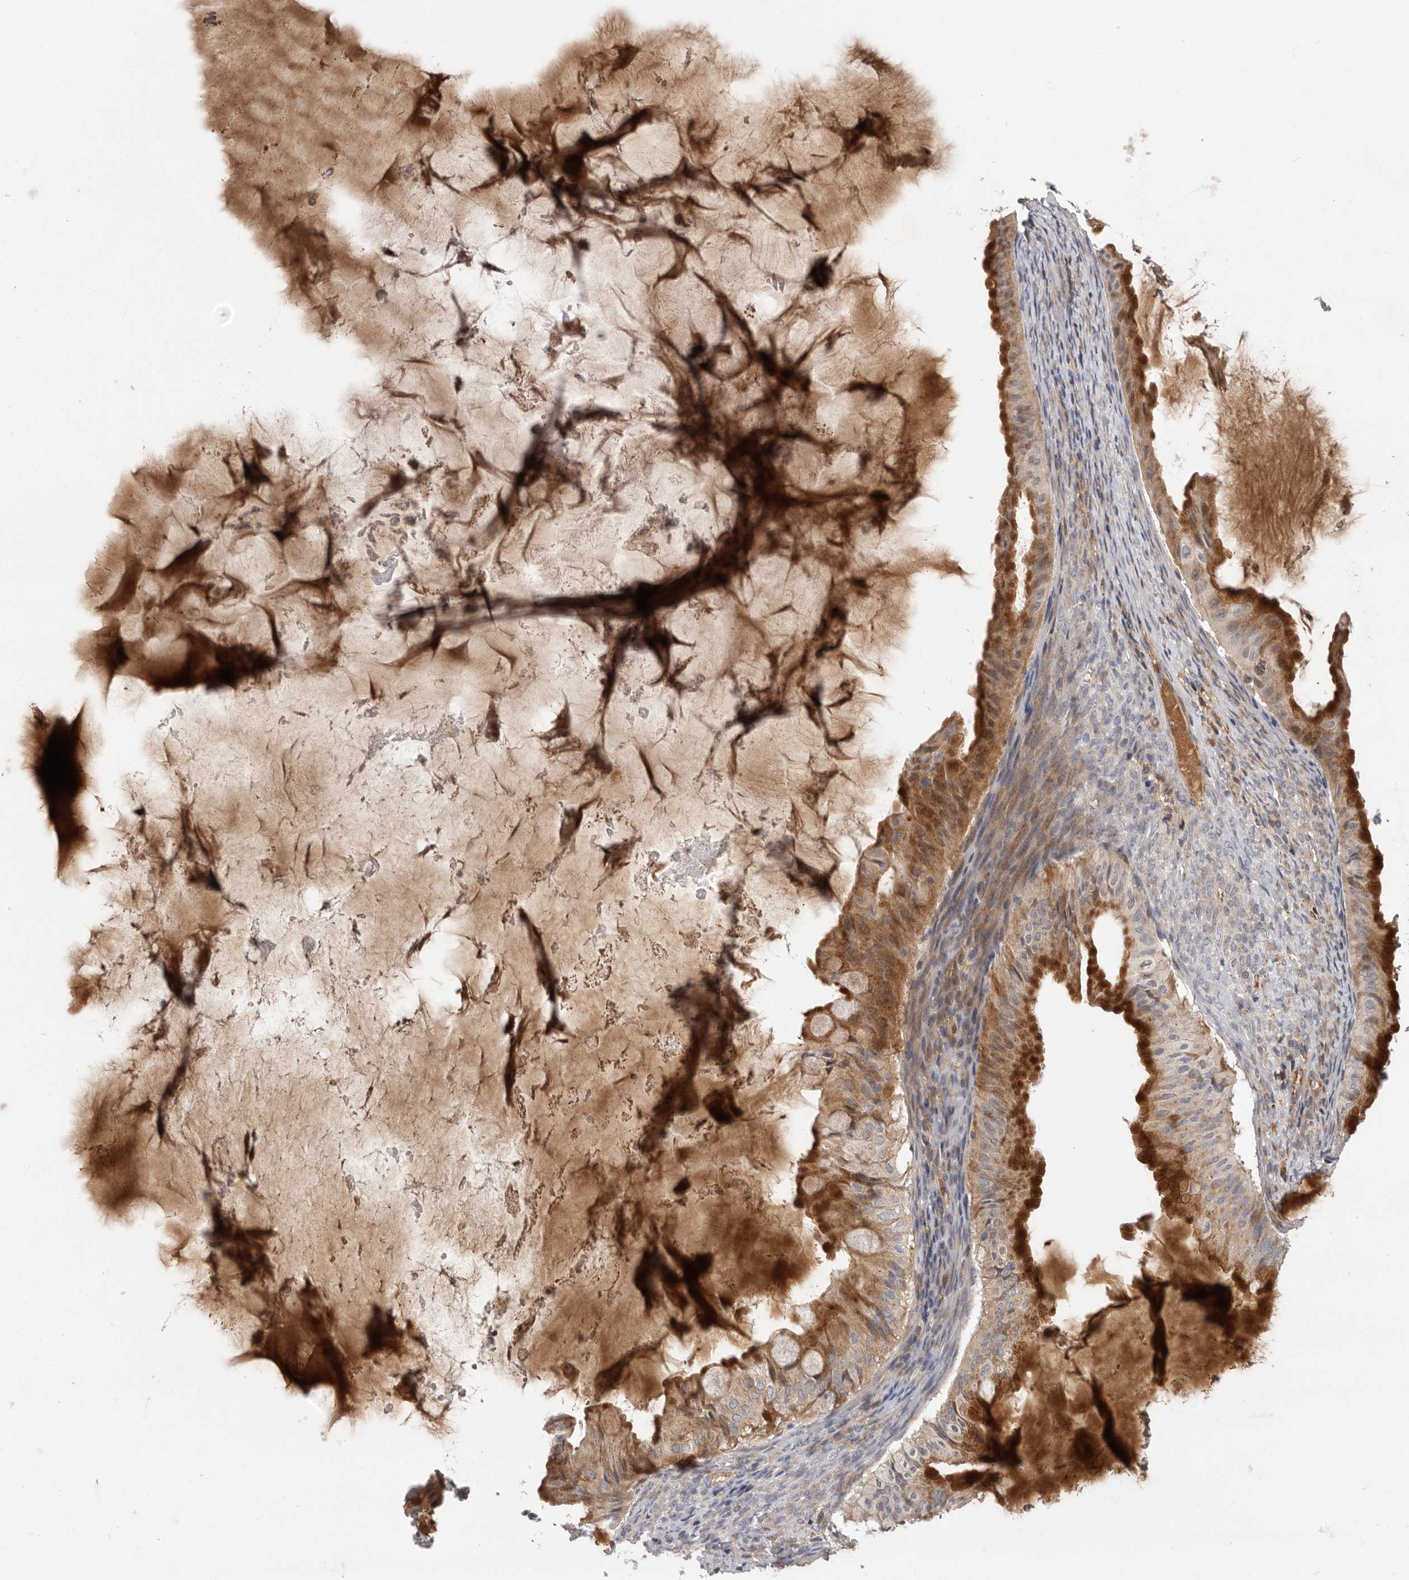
{"staining": {"intensity": "strong", "quantity": ">75%", "location": "cytoplasmic/membranous"}, "tissue": "ovarian cancer", "cell_type": "Tumor cells", "image_type": "cancer", "snomed": [{"axis": "morphology", "description": "Cystadenocarcinoma, mucinous, NOS"}, {"axis": "topography", "description": "Ovary"}], "caption": "Strong cytoplasmic/membranous positivity is present in approximately >75% of tumor cells in ovarian cancer.", "gene": "ATXN3L", "patient": {"sex": "female", "age": 61}}